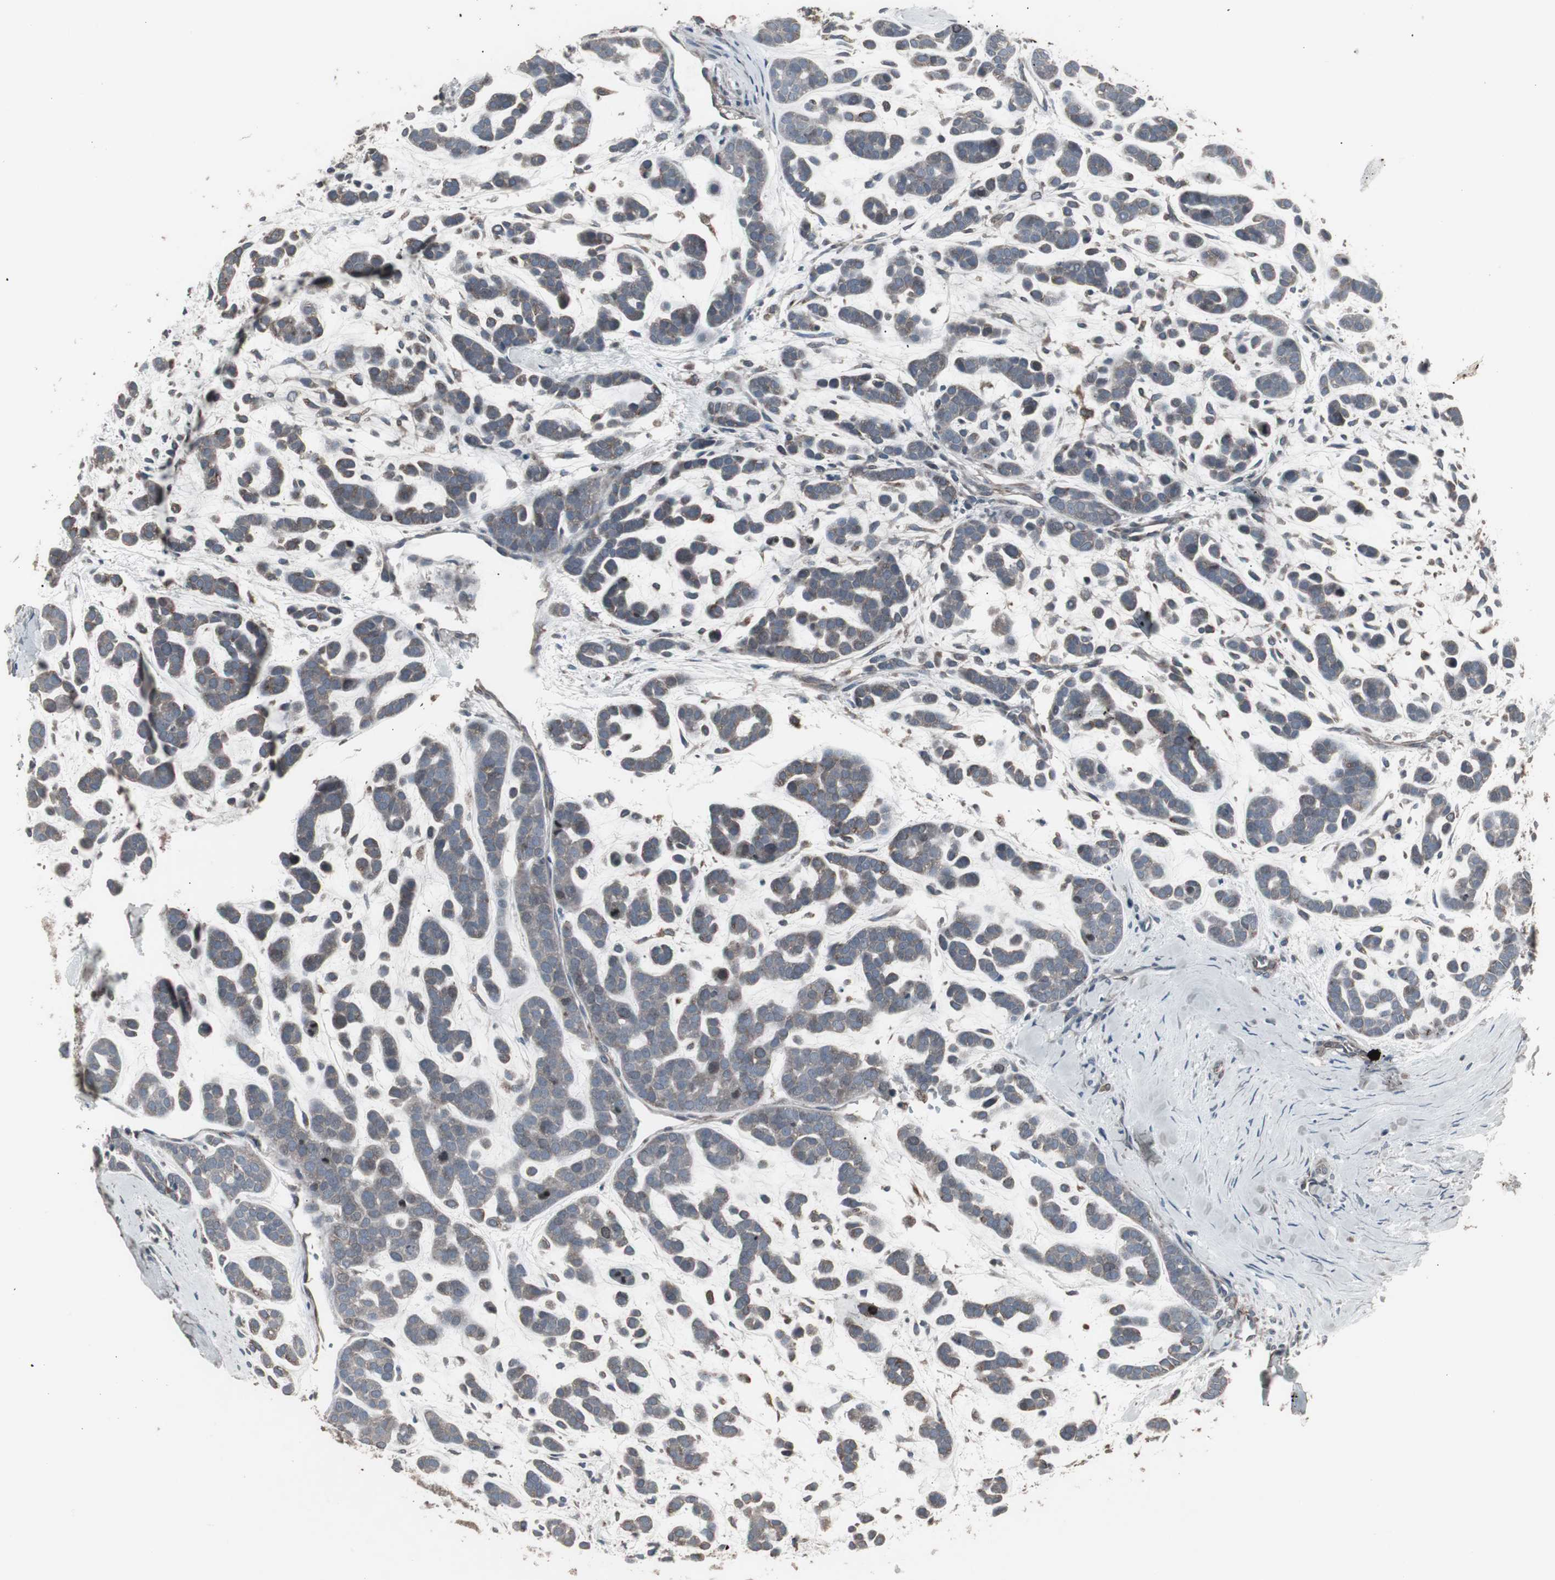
{"staining": {"intensity": "weak", "quantity": "<25%", "location": "cytoplasmic/membranous"}, "tissue": "head and neck cancer", "cell_type": "Tumor cells", "image_type": "cancer", "snomed": [{"axis": "morphology", "description": "Adenocarcinoma, NOS"}, {"axis": "morphology", "description": "Adenoma, NOS"}, {"axis": "topography", "description": "Head-Neck"}], "caption": "This histopathology image is of head and neck cancer (adenoma) stained with immunohistochemistry to label a protein in brown with the nuclei are counter-stained blue. There is no staining in tumor cells. The staining is performed using DAB (3,3'-diaminobenzidine) brown chromogen with nuclei counter-stained in using hematoxylin.", "gene": "SSTR2", "patient": {"sex": "female", "age": 55}}